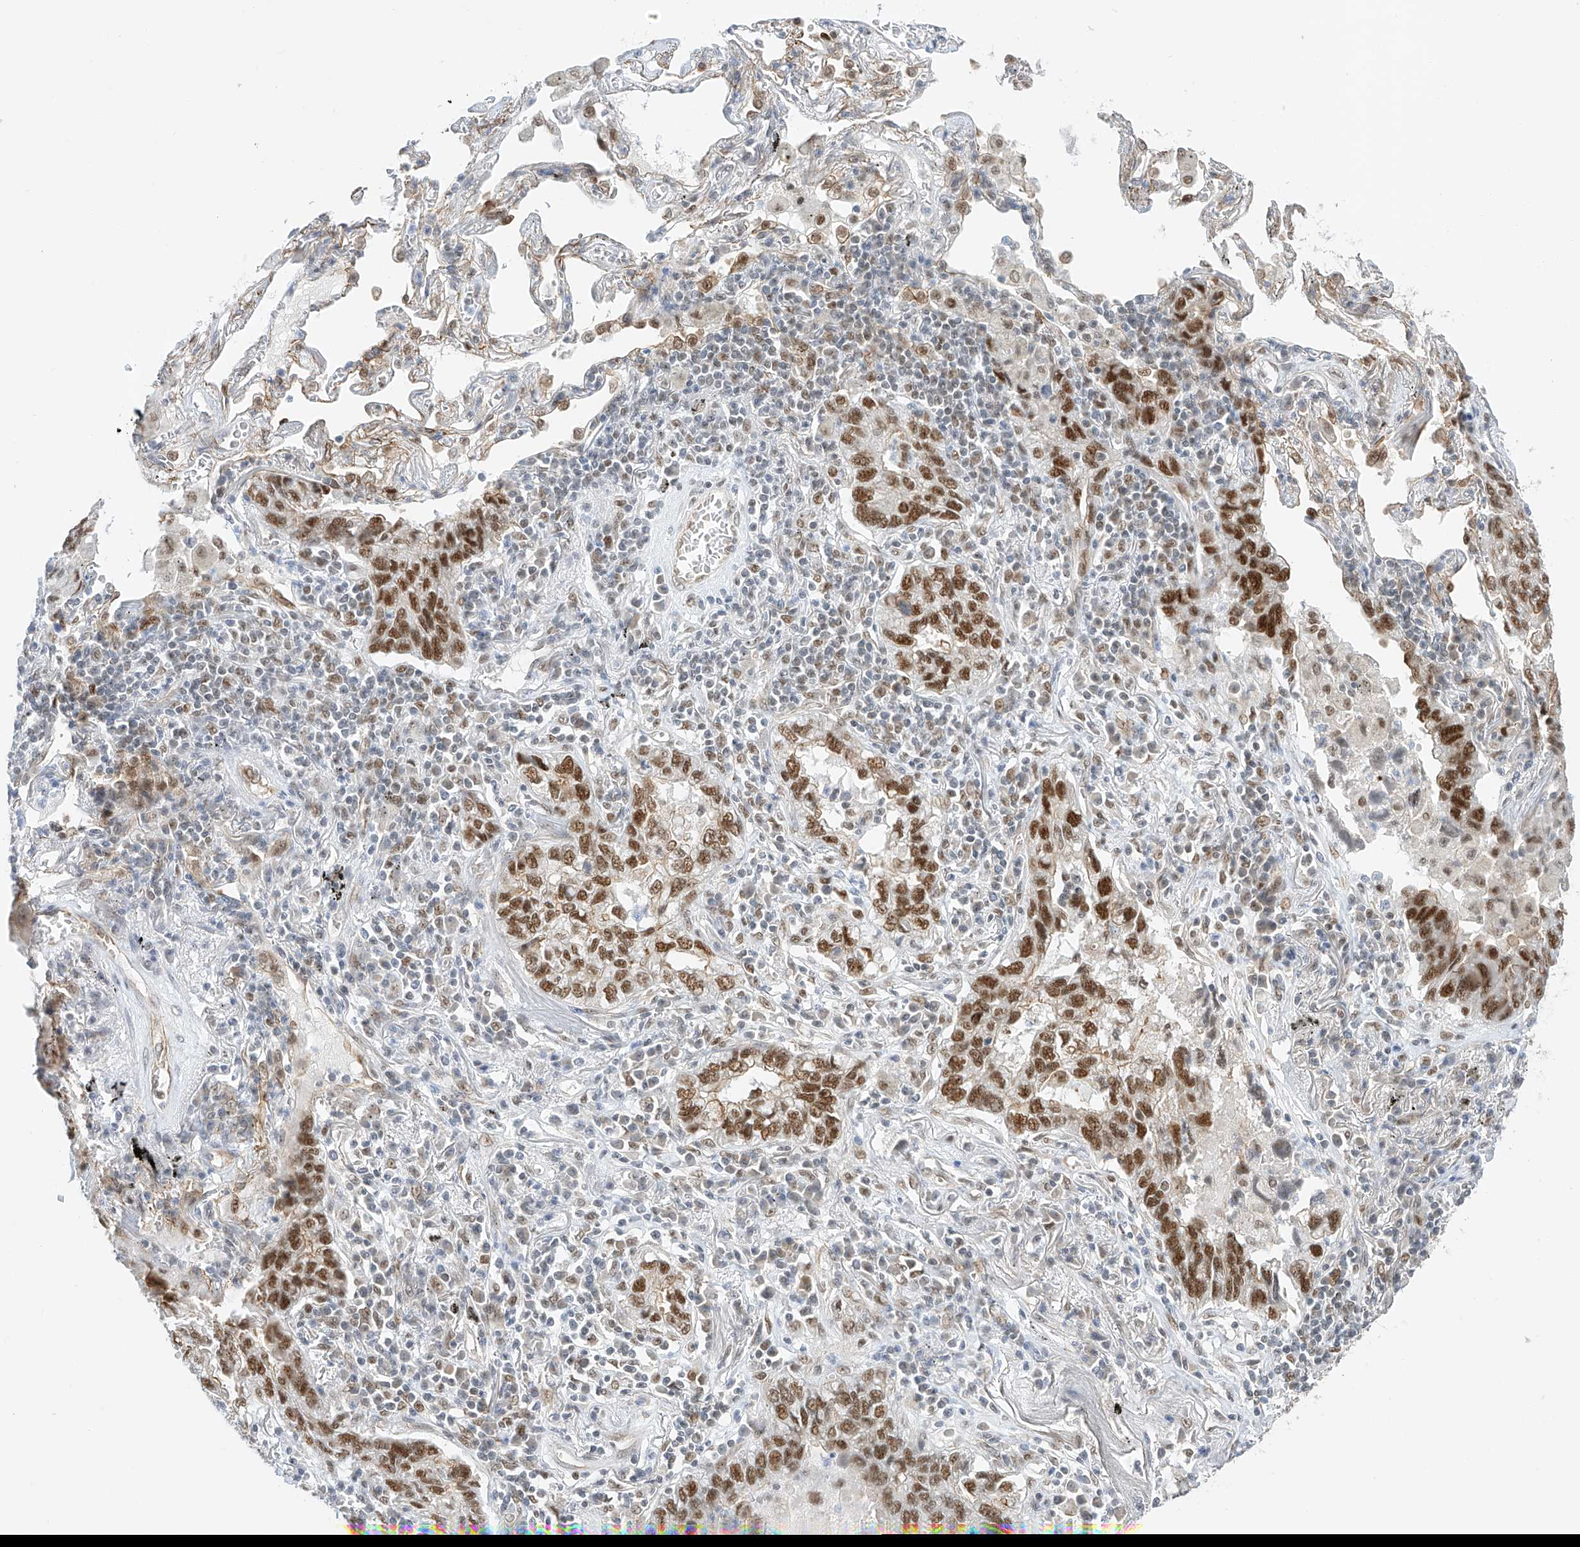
{"staining": {"intensity": "moderate", "quantity": ">75%", "location": "nuclear"}, "tissue": "lung cancer", "cell_type": "Tumor cells", "image_type": "cancer", "snomed": [{"axis": "morphology", "description": "Adenocarcinoma, NOS"}, {"axis": "topography", "description": "Lung"}], "caption": "Lung cancer tissue demonstrates moderate nuclear positivity in approximately >75% of tumor cells", "gene": "POGK", "patient": {"sex": "male", "age": 65}}